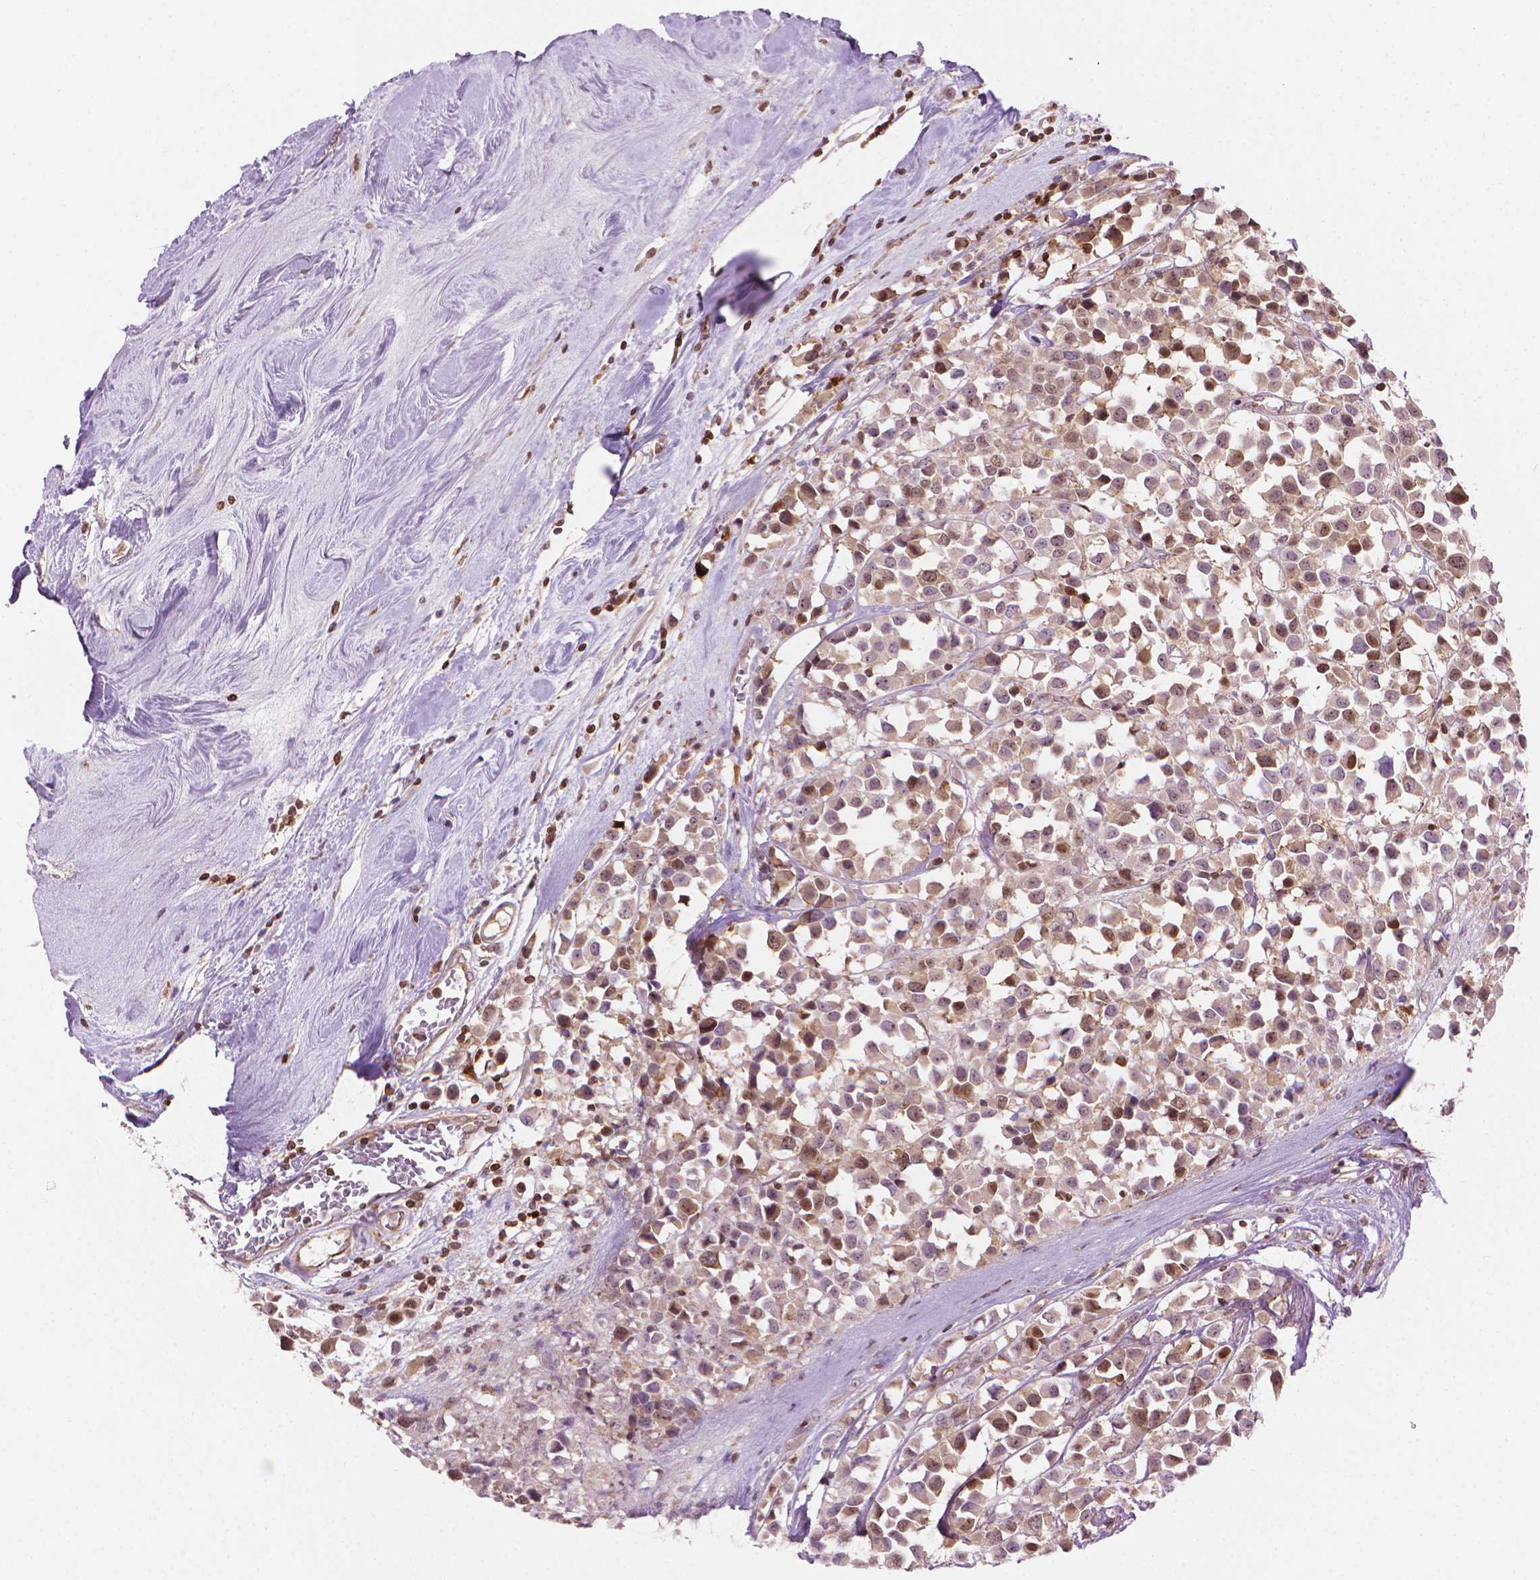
{"staining": {"intensity": "weak", "quantity": ">75%", "location": "cytoplasmic/membranous,nuclear"}, "tissue": "breast cancer", "cell_type": "Tumor cells", "image_type": "cancer", "snomed": [{"axis": "morphology", "description": "Duct carcinoma"}, {"axis": "topography", "description": "Breast"}], "caption": "A histopathology image of breast cancer stained for a protein displays weak cytoplasmic/membranous and nuclear brown staining in tumor cells. (DAB = brown stain, brightfield microscopy at high magnification).", "gene": "SMC2", "patient": {"sex": "female", "age": 61}}